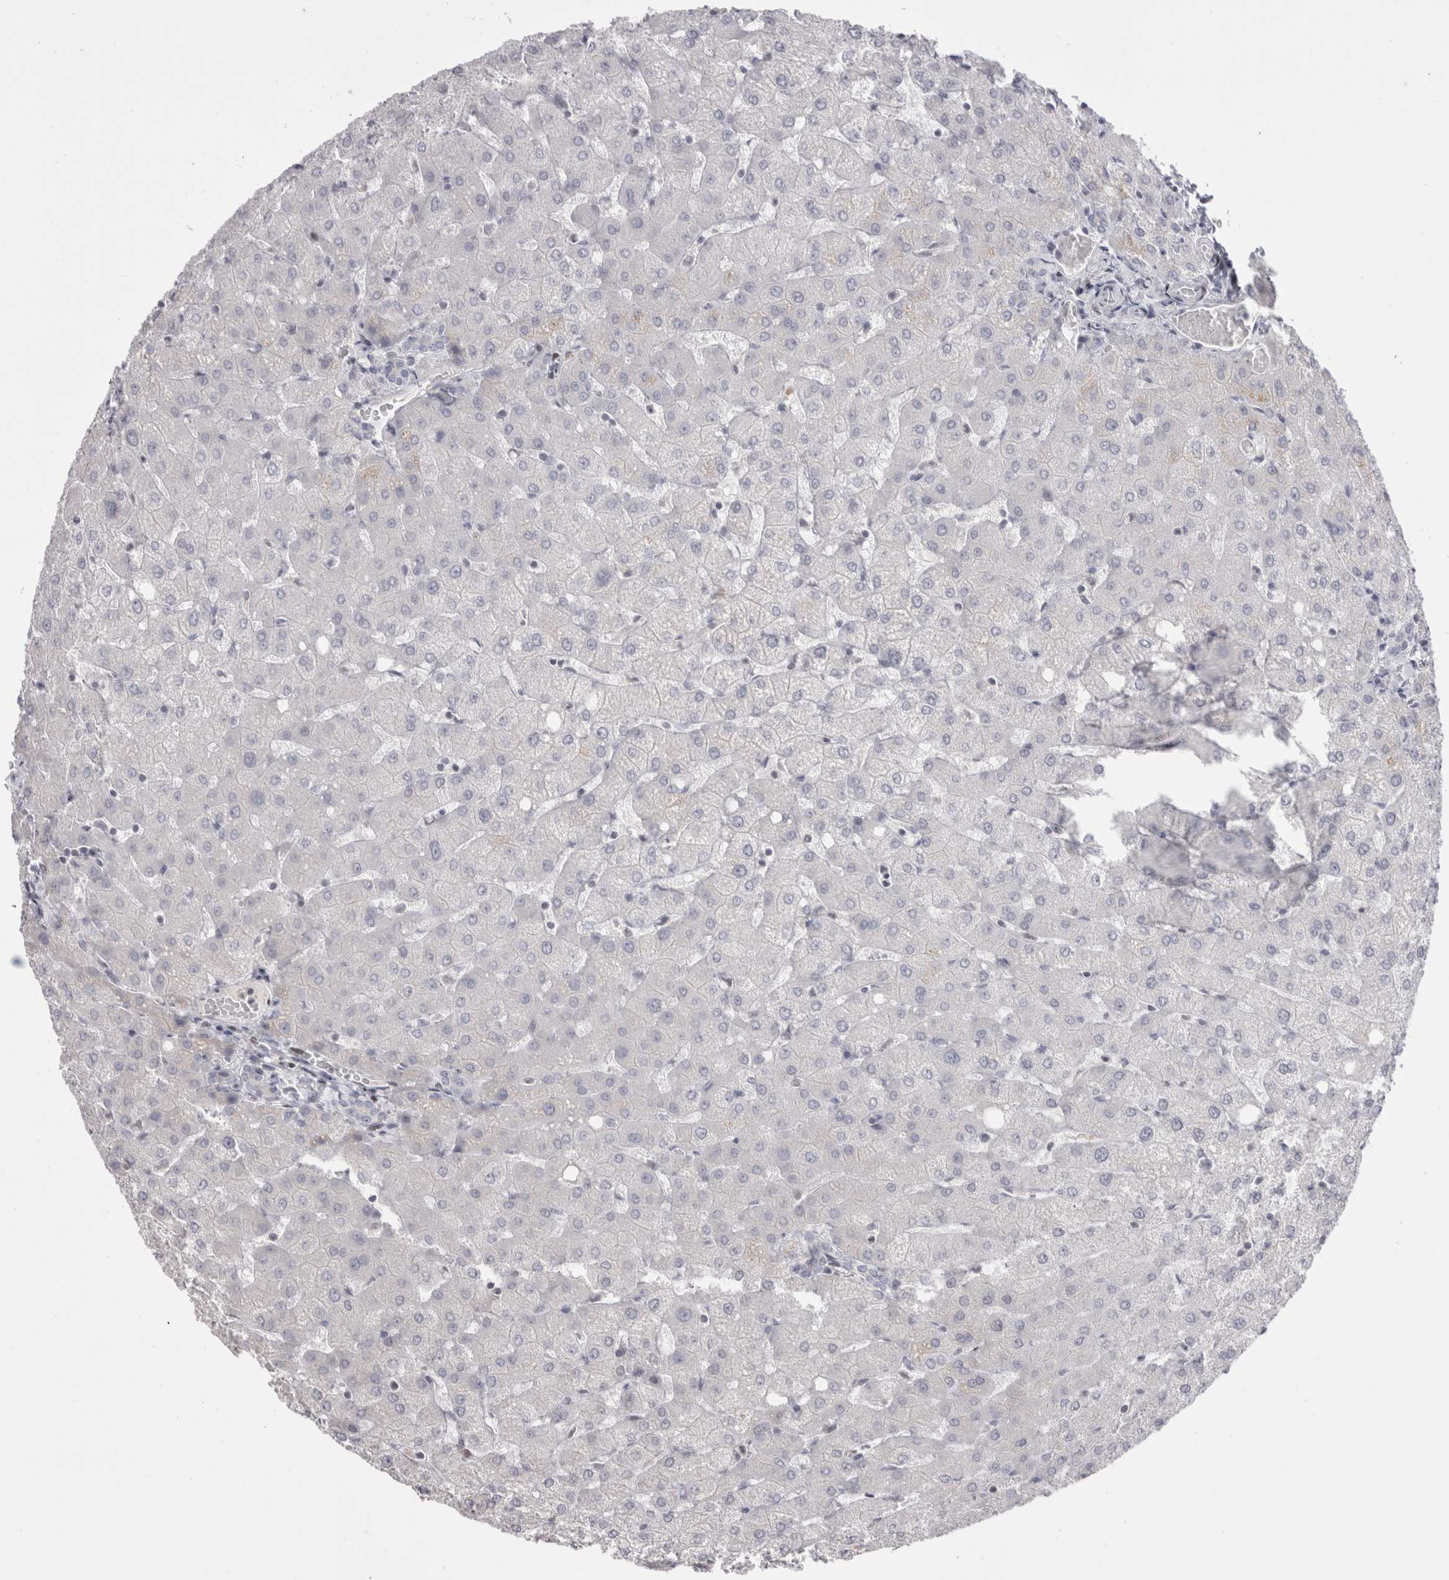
{"staining": {"intensity": "negative", "quantity": "none", "location": "none"}, "tissue": "liver", "cell_type": "Cholangiocytes", "image_type": "normal", "snomed": [{"axis": "morphology", "description": "Normal tissue, NOS"}, {"axis": "topography", "description": "Liver"}], "caption": "The image shows no staining of cholangiocytes in unremarkable liver. (DAB IHC with hematoxylin counter stain).", "gene": "FNDC8", "patient": {"sex": "female", "age": 54}}